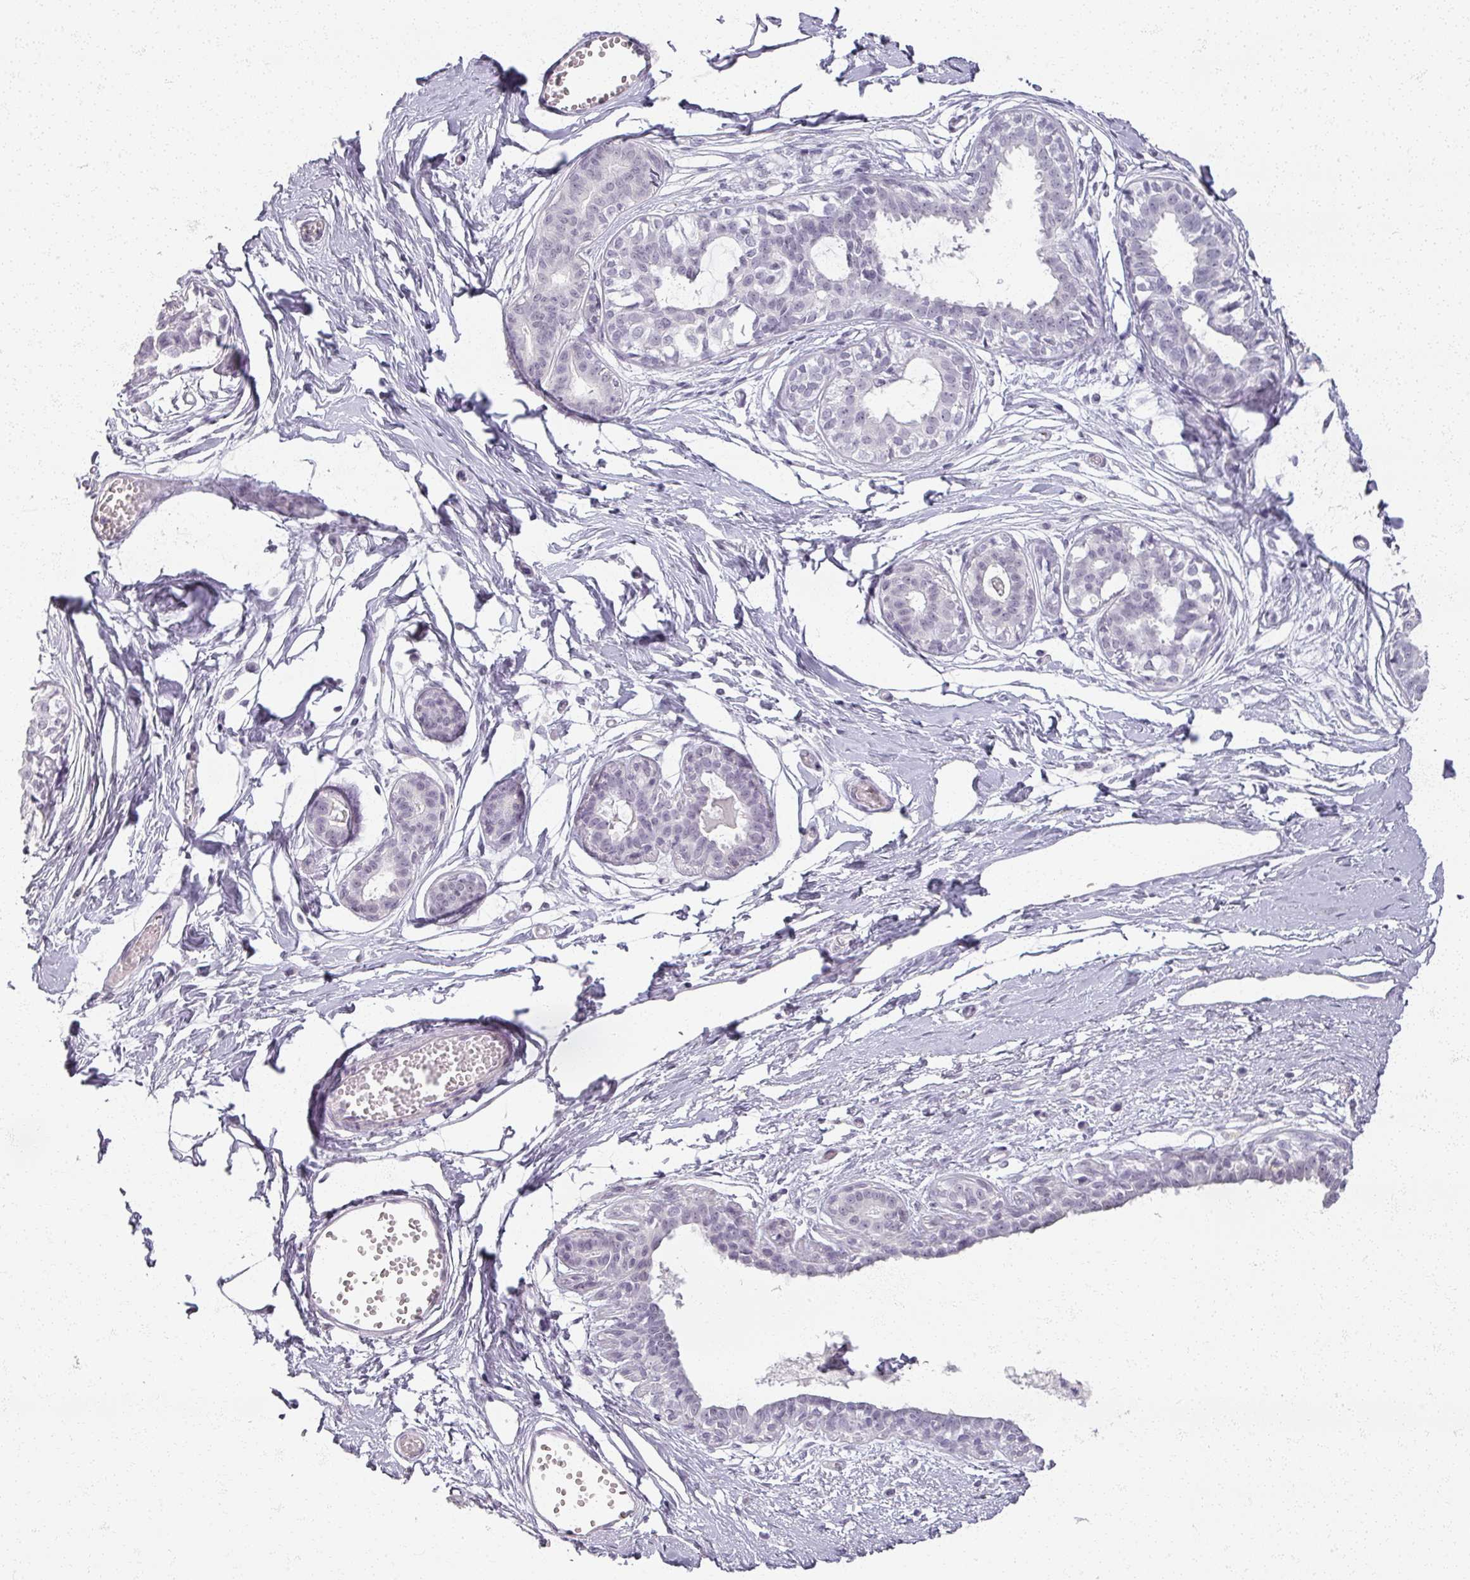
{"staining": {"intensity": "negative", "quantity": "none", "location": "none"}, "tissue": "breast", "cell_type": "Adipocytes", "image_type": "normal", "snomed": [{"axis": "morphology", "description": "Normal tissue, NOS"}, {"axis": "topography", "description": "Breast"}], "caption": "A high-resolution image shows IHC staining of unremarkable breast, which reveals no significant expression in adipocytes.", "gene": "RFPL2", "patient": {"sex": "female", "age": 45}}